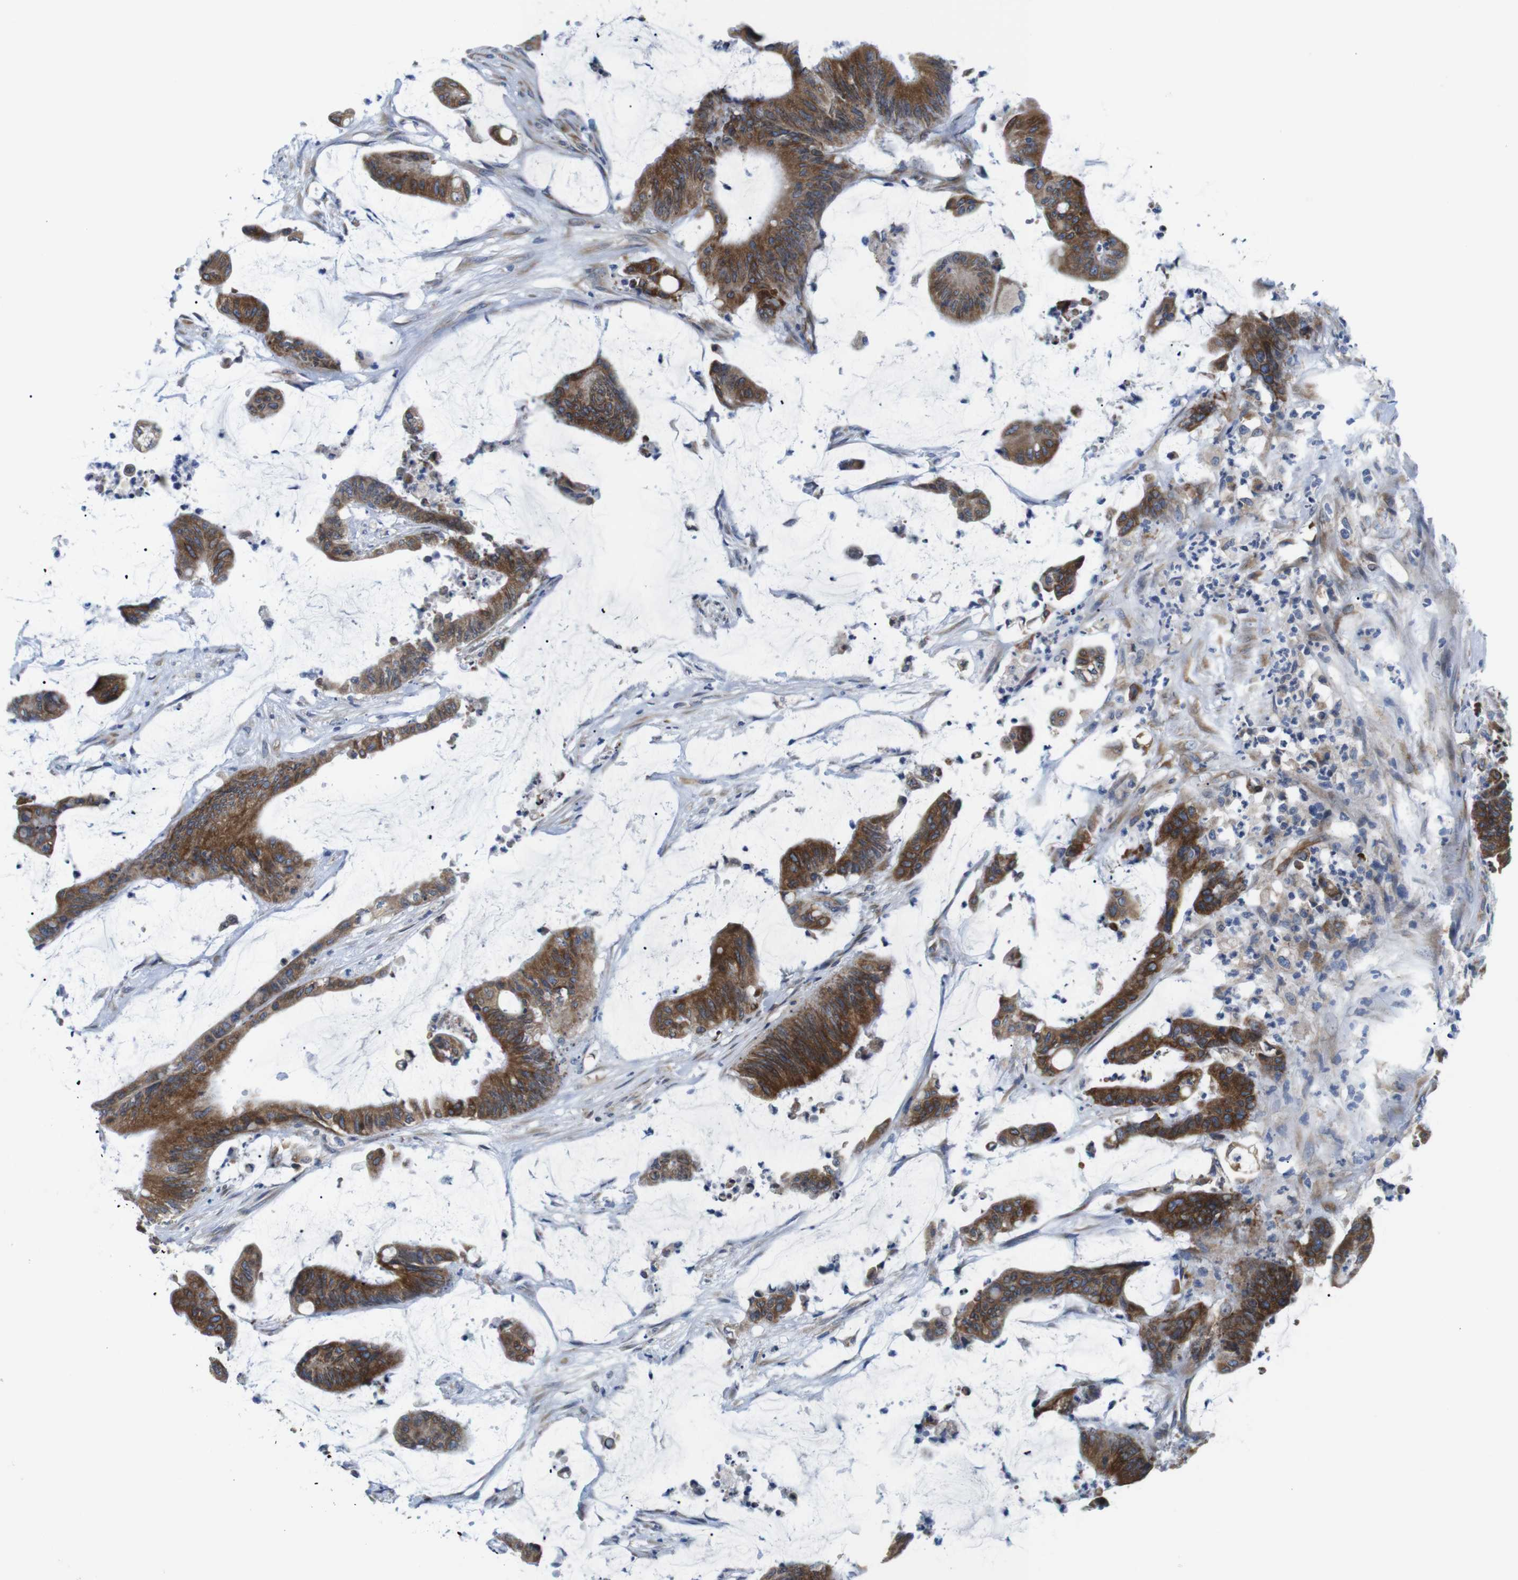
{"staining": {"intensity": "strong", "quantity": ">75%", "location": "cytoplasmic/membranous"}, "tissue": "colorectal cancer", "cell_type": "Tumor cells", "image_type": "cancer", "snomed": [{"axis": "morphology", "description": "Adenocarcinoma, NOS"}, {"axis": "topography", "description": "Rectum"}], "caption": "Tumor cells demonstrate high levels of strong cytoplasmic/membranous staining in approximately >75% of cells in colorectal cancer (adenocarcinoma).", "gene": "HACD3", "patient": {"sex": "female", "age": 66}}